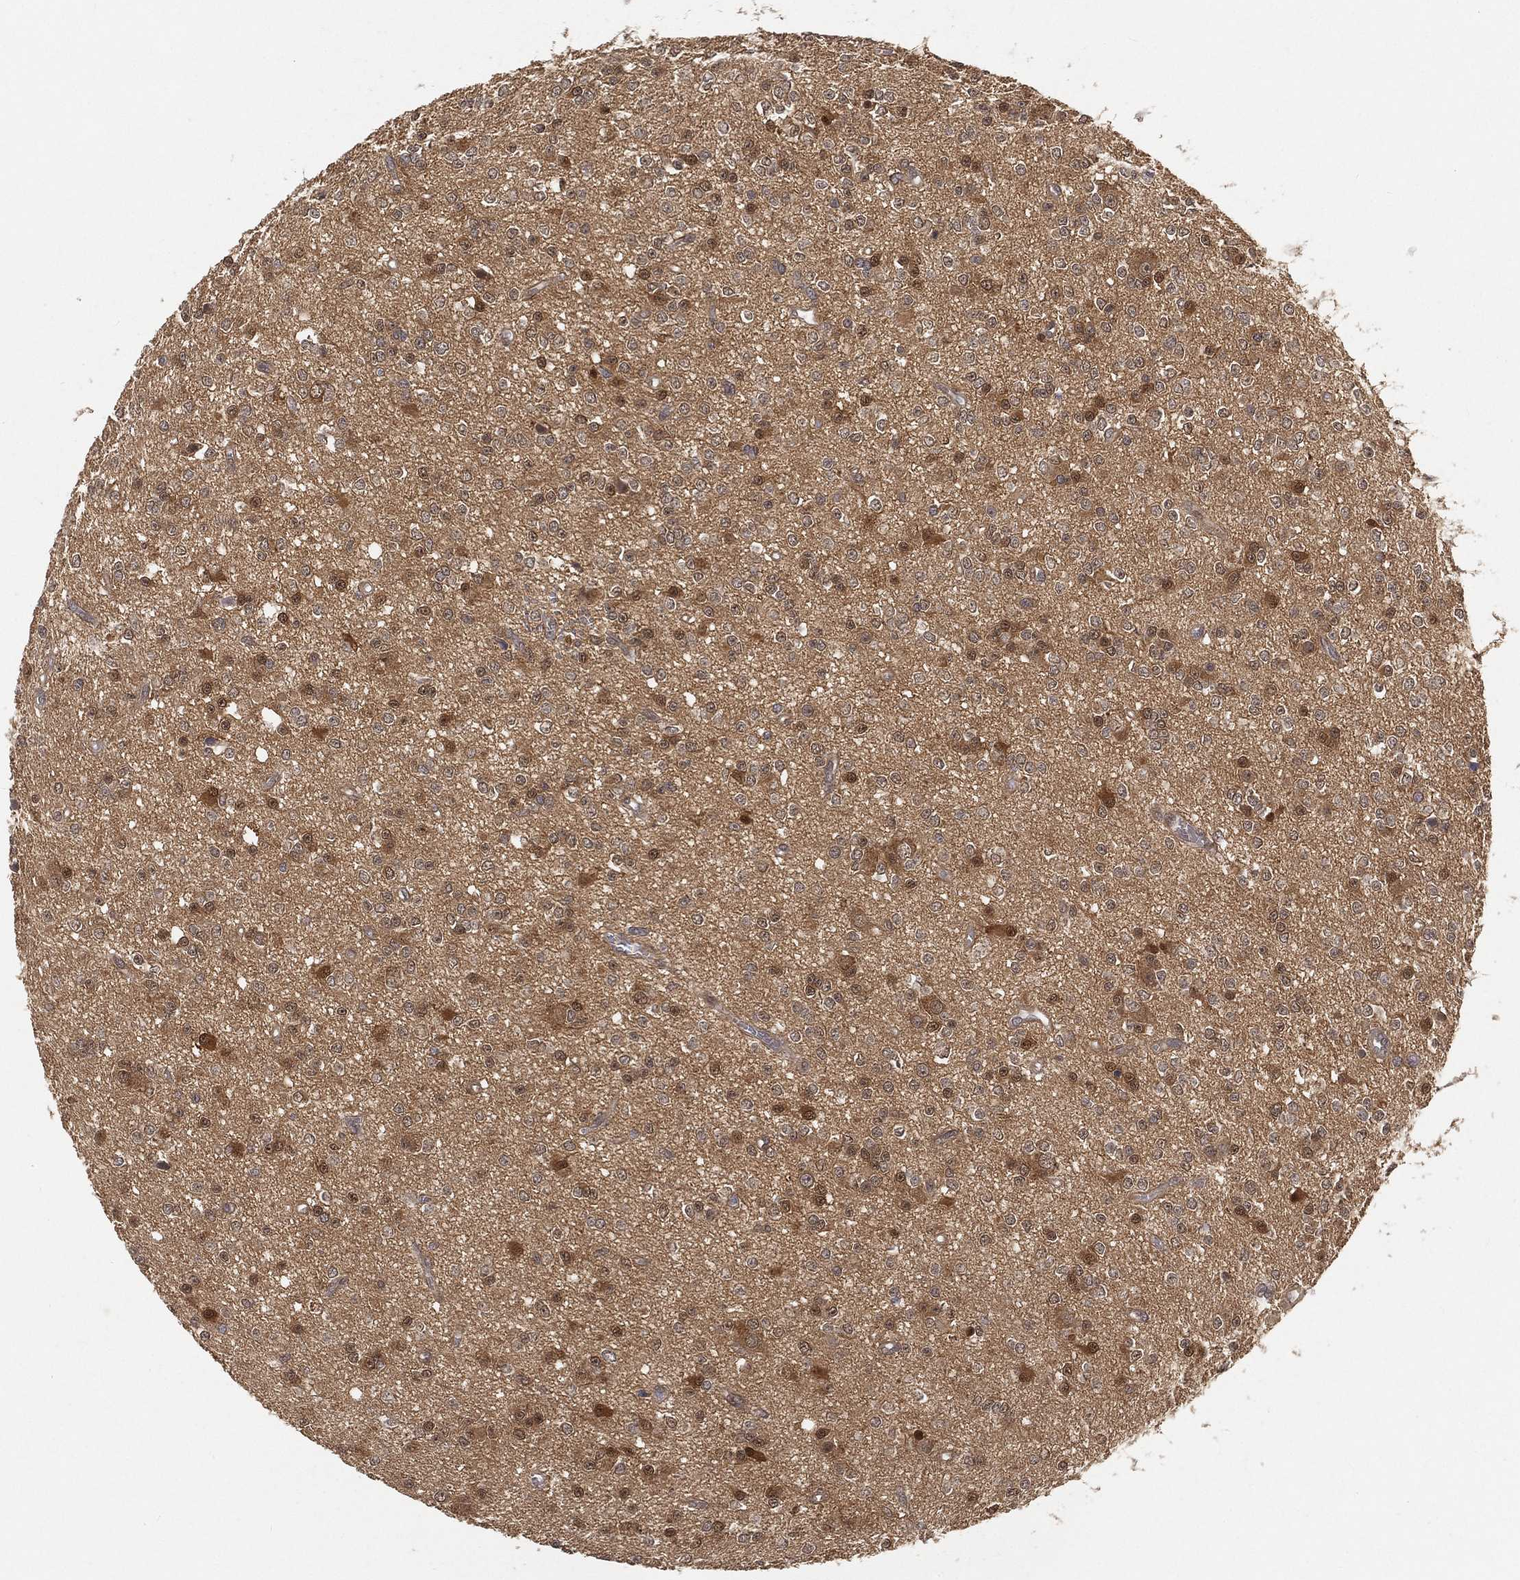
{"staining": {"intensity": "moderate", "quantity": "<25%", "location": "cytoplasmic/membranous,nuclear"}, "tissue": "glioma", "cell_type": "Tumor cells", "image_type": "cancer", "snomed": [{"axis": "morphology", "description": "Glioma, malignant, Low grade"}, {"axis": "topography", "description": "Brain"}], "caption": "A brown stain labels moderate cytoplasmic/membranous and nuclear staining of a protein in human glioma tumor cells. The staining is performed using DAB (3,3'-diaminobenzidine) brown chromogen to label protein expression. The nuclei are counter-stained blue using hematoxylin.", "gene": "MAPK1", "patient": {"sex": "female", "age": 45}}